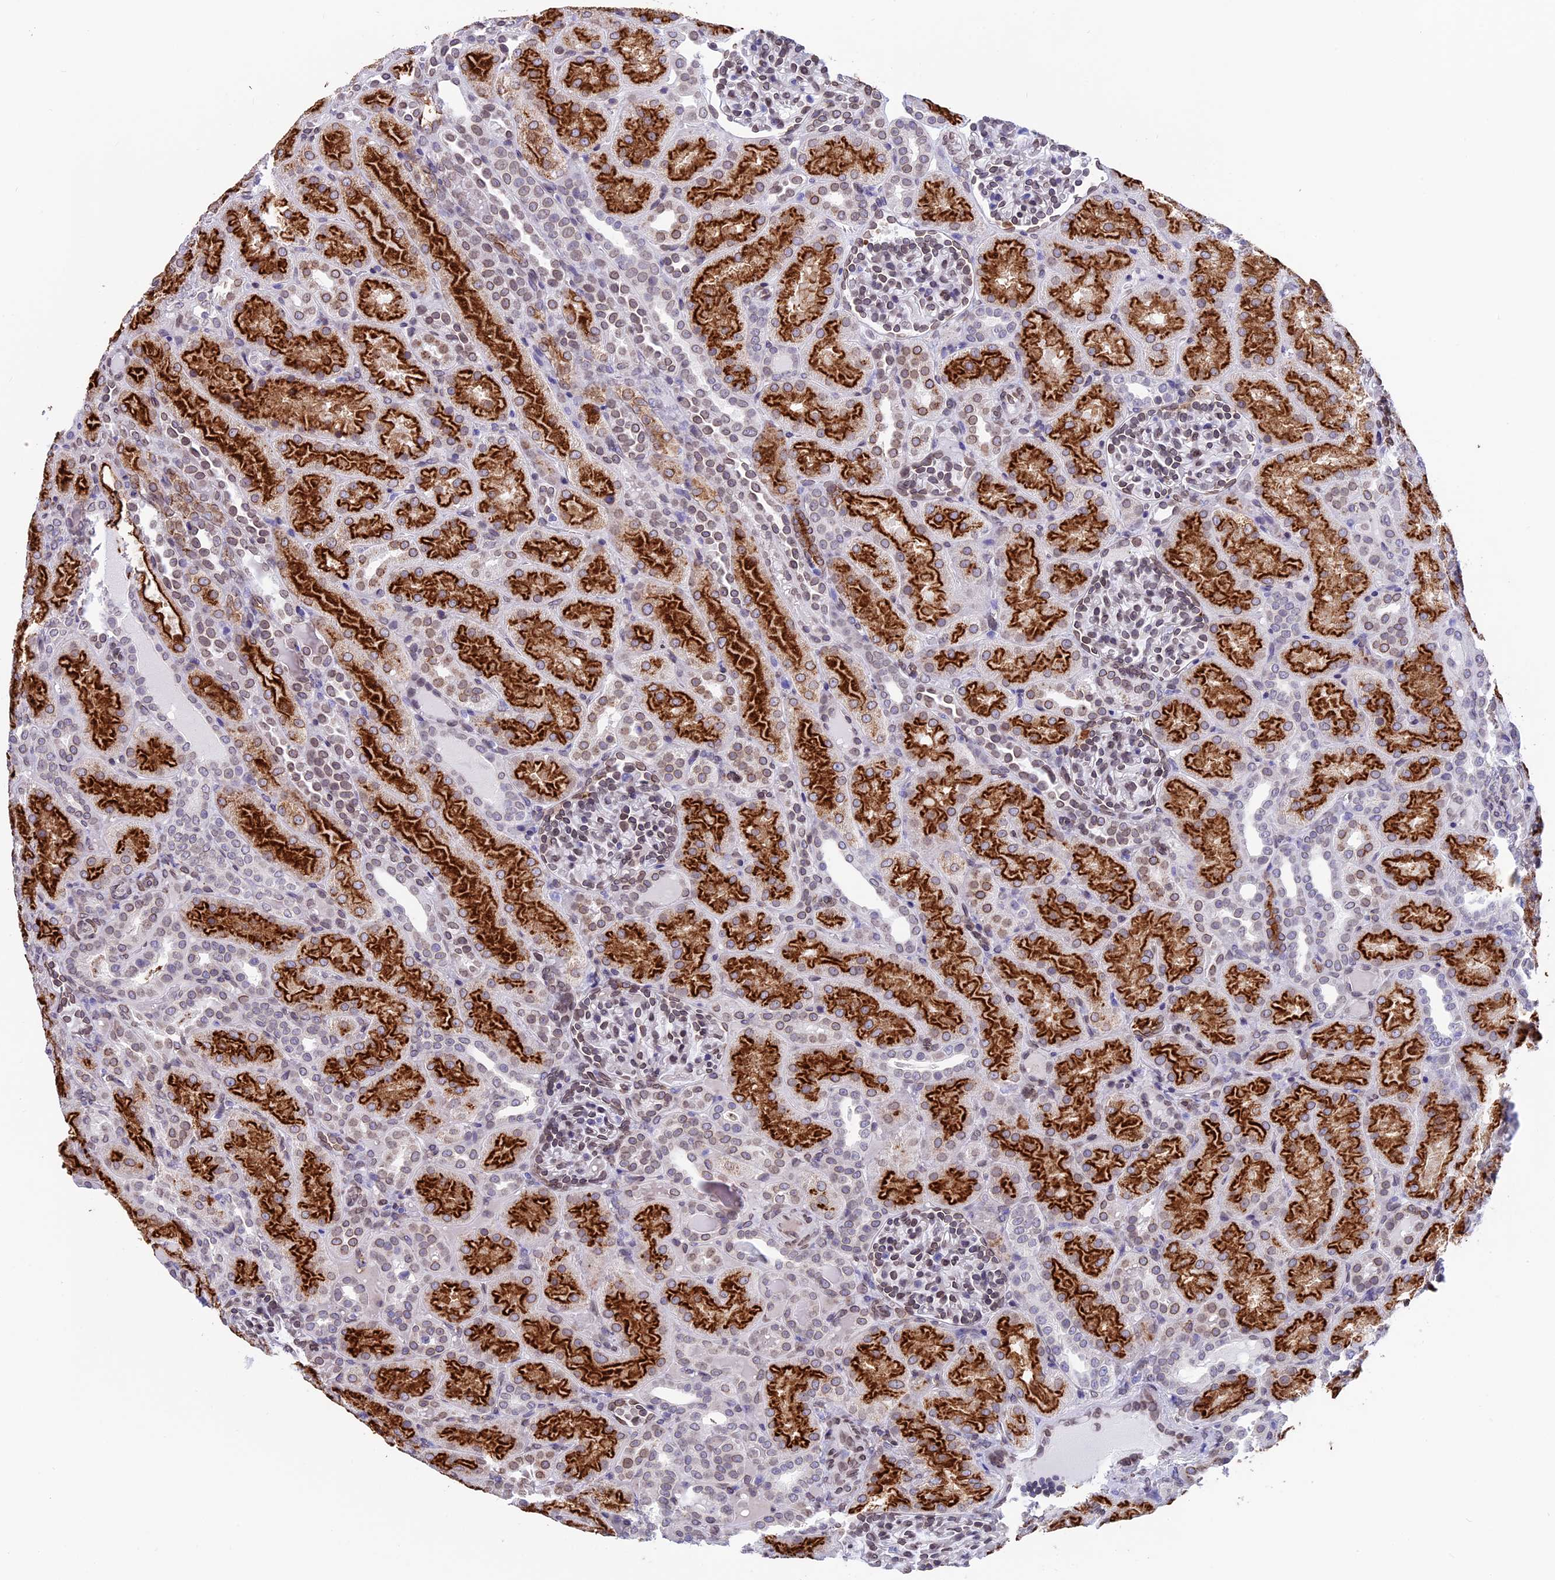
{"staining": {"intensity": "weak", "quantity": ">75%", "location": "nuclear"}, "tissue": "kidney", "cell_type": "Cells in glomeruli", "image_type": "normal", "snomed": [{"axis": "morphology", "description": "Normal tissue, NOS"}, {"axis": "topography", "description": "Kidney"}], "caption": "Protein staining reveals weak nuclear positivity in about >75% of cells in glomeruli in benign kidney. Using DAB (brown) and hematoxylin (blue) stains, captured at high magnification using brightfield microscopy.", "gene": "TMPRSS7", "patient": {"sex": "male", "age": 1}}